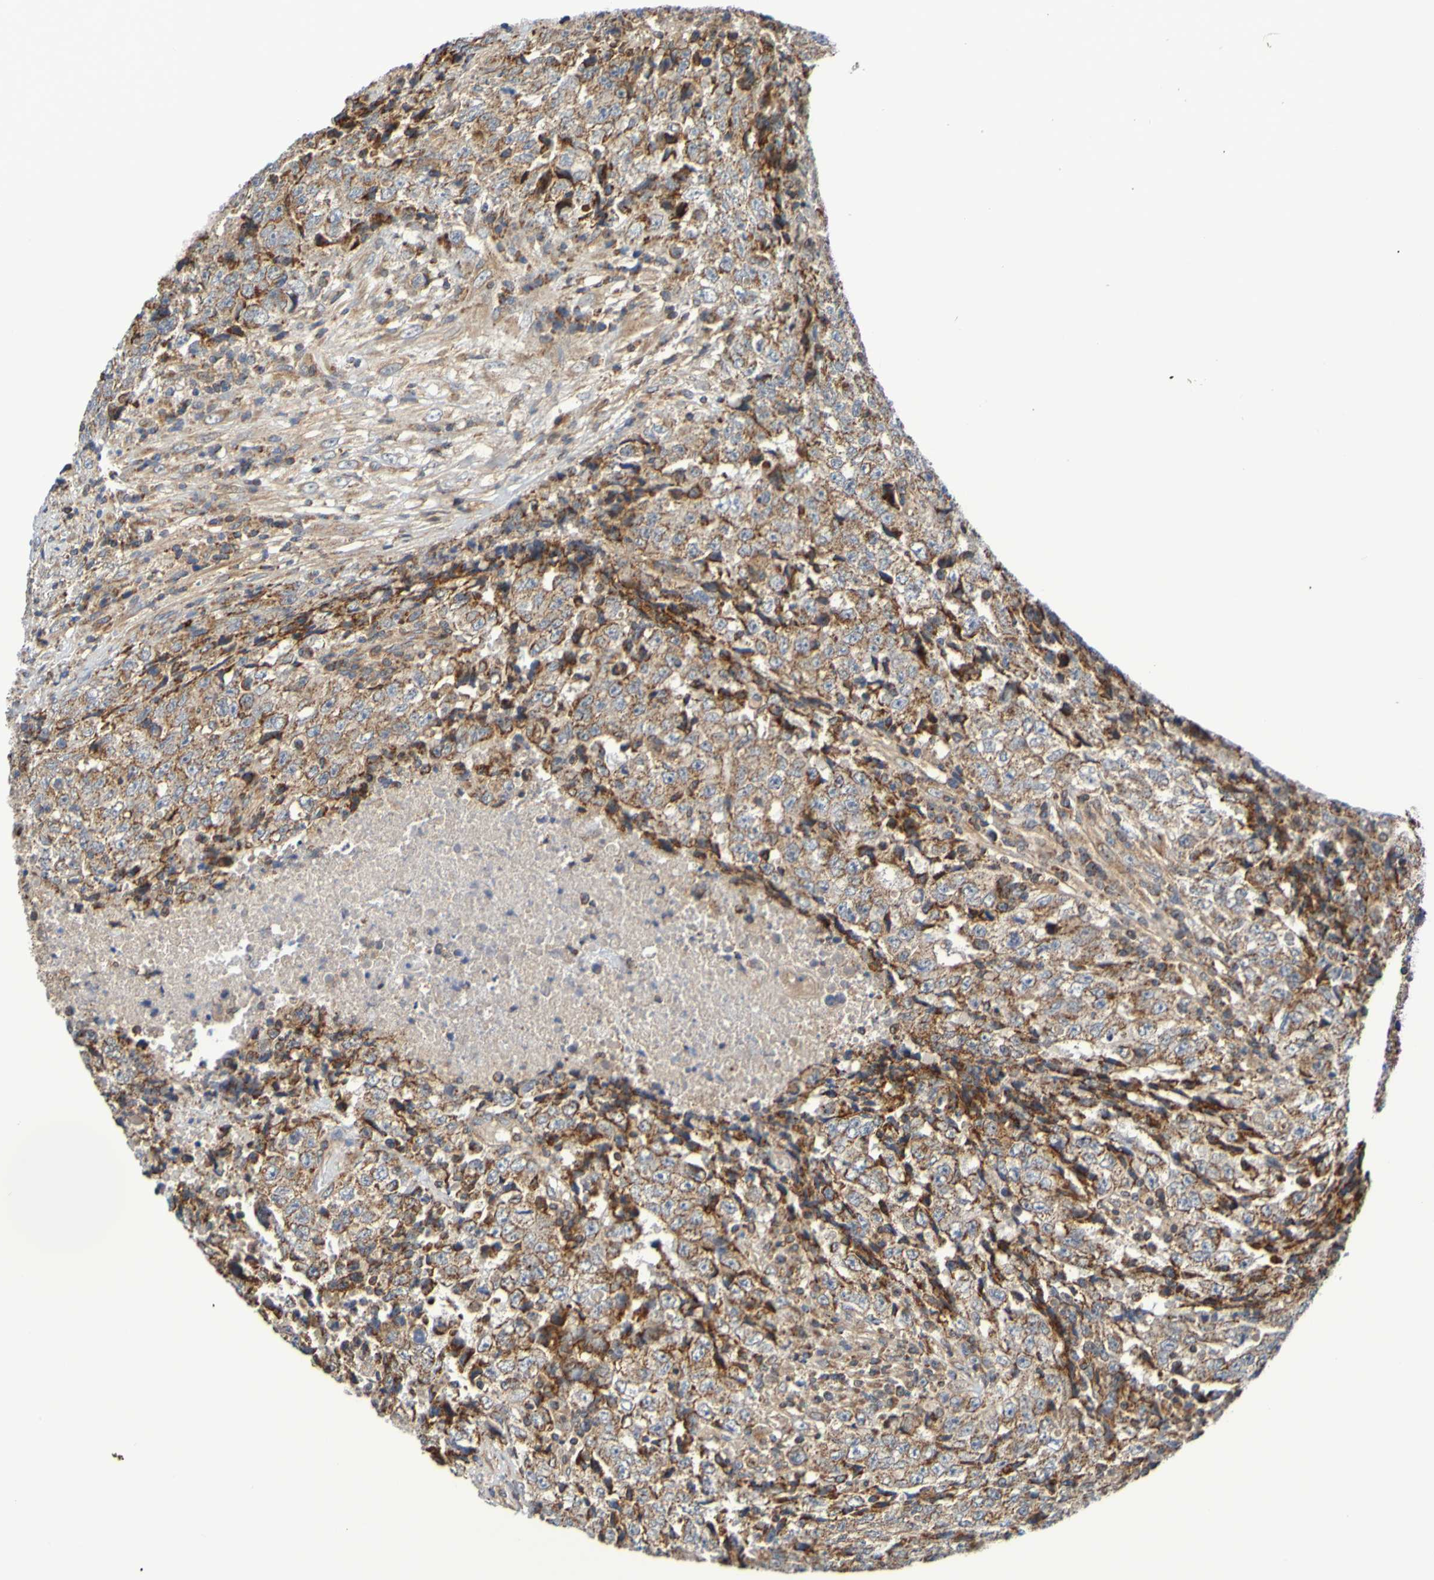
{"staining": {"intensity": "strong", "quantity": "<25%", "location": "cytoplasmic/membranous"}, "tissue": "testis cancer", "cell_type": "Tumor cells", "image_type": "cancer", "snomed": [{"axis": "morphology", "description": "Necrosis, NOS"}, {"axis": "morphology", "description": "Carcinoma, Embryonal, NOS"}, {"axis": "topography", "description": "Testis"}], "caption": "Embryonal carcinoma (testis) stained with DAB immunohistochemistry displays medium levels of strong cytoplasmic/membranous expression in approximately <25% of tumor cells.", "gene": "CCDC51", "patient": {"sex": "male", "age": 19}}